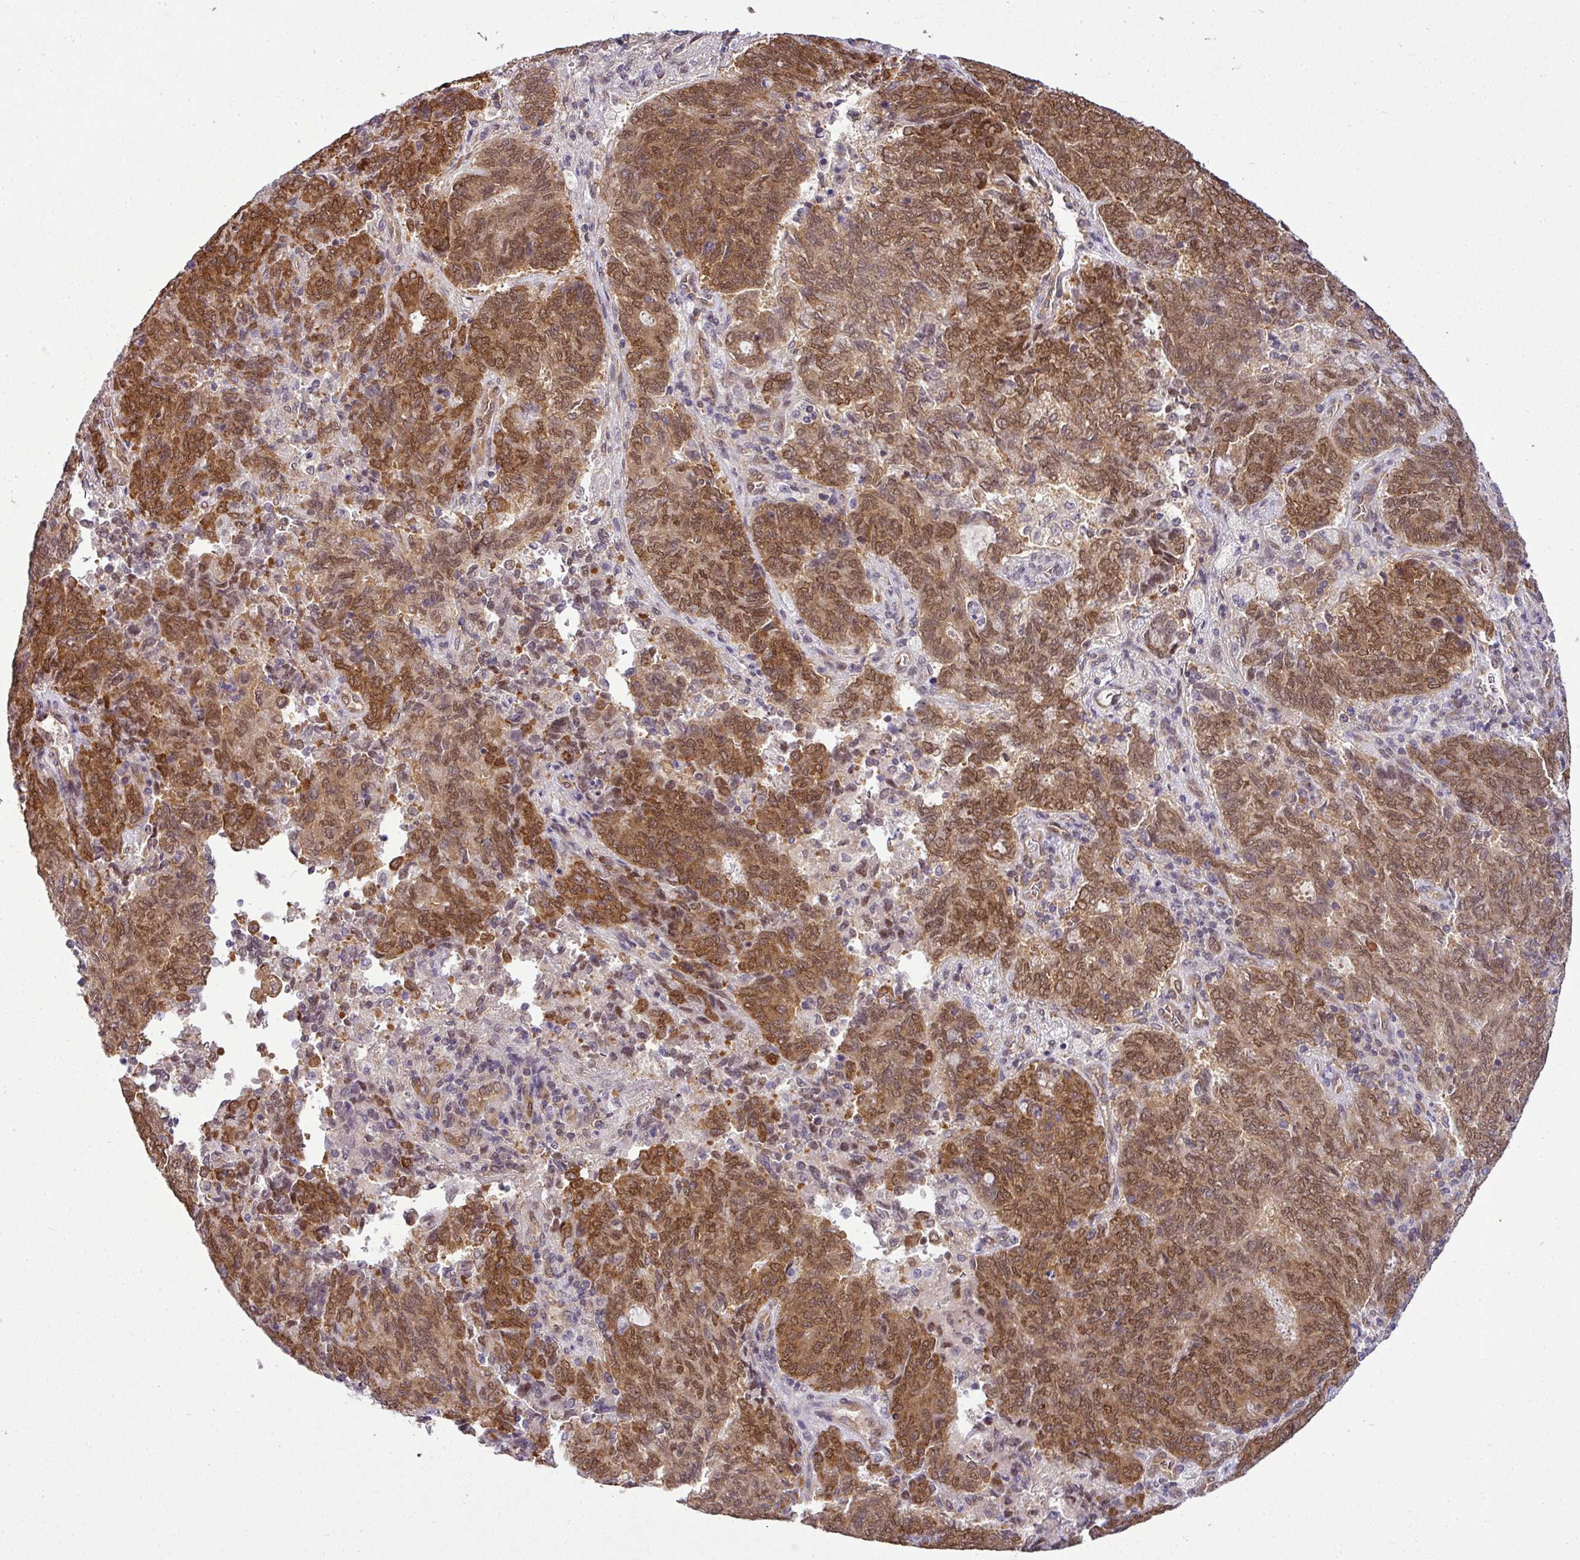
{"staining": {"intensity": "moderate", "quantity": ">75%", "location": "cytoplasmic/membranous,nuclear"}, "tissue": "endometrial cancer", "cell_type": "Tumor cells", "image_type": "cancer", "snomed": [{"axis": "morphology", "description": "Adenocarcinoma, NOS"}, {"axis": "topography", "description": "Endometrium"}], "caption": "A brown stain labels moderate cytoplasmic/membranous and nuclear staining of a protein in endometrial adenocarcinoma tumor cells. The protein is stained brown, and the nuclei are stained in blue (DAB IHC with brightfield microscopy, high magnification).", "gene": "RBM4B", "patient": {"sex": "female", "age": 80}}